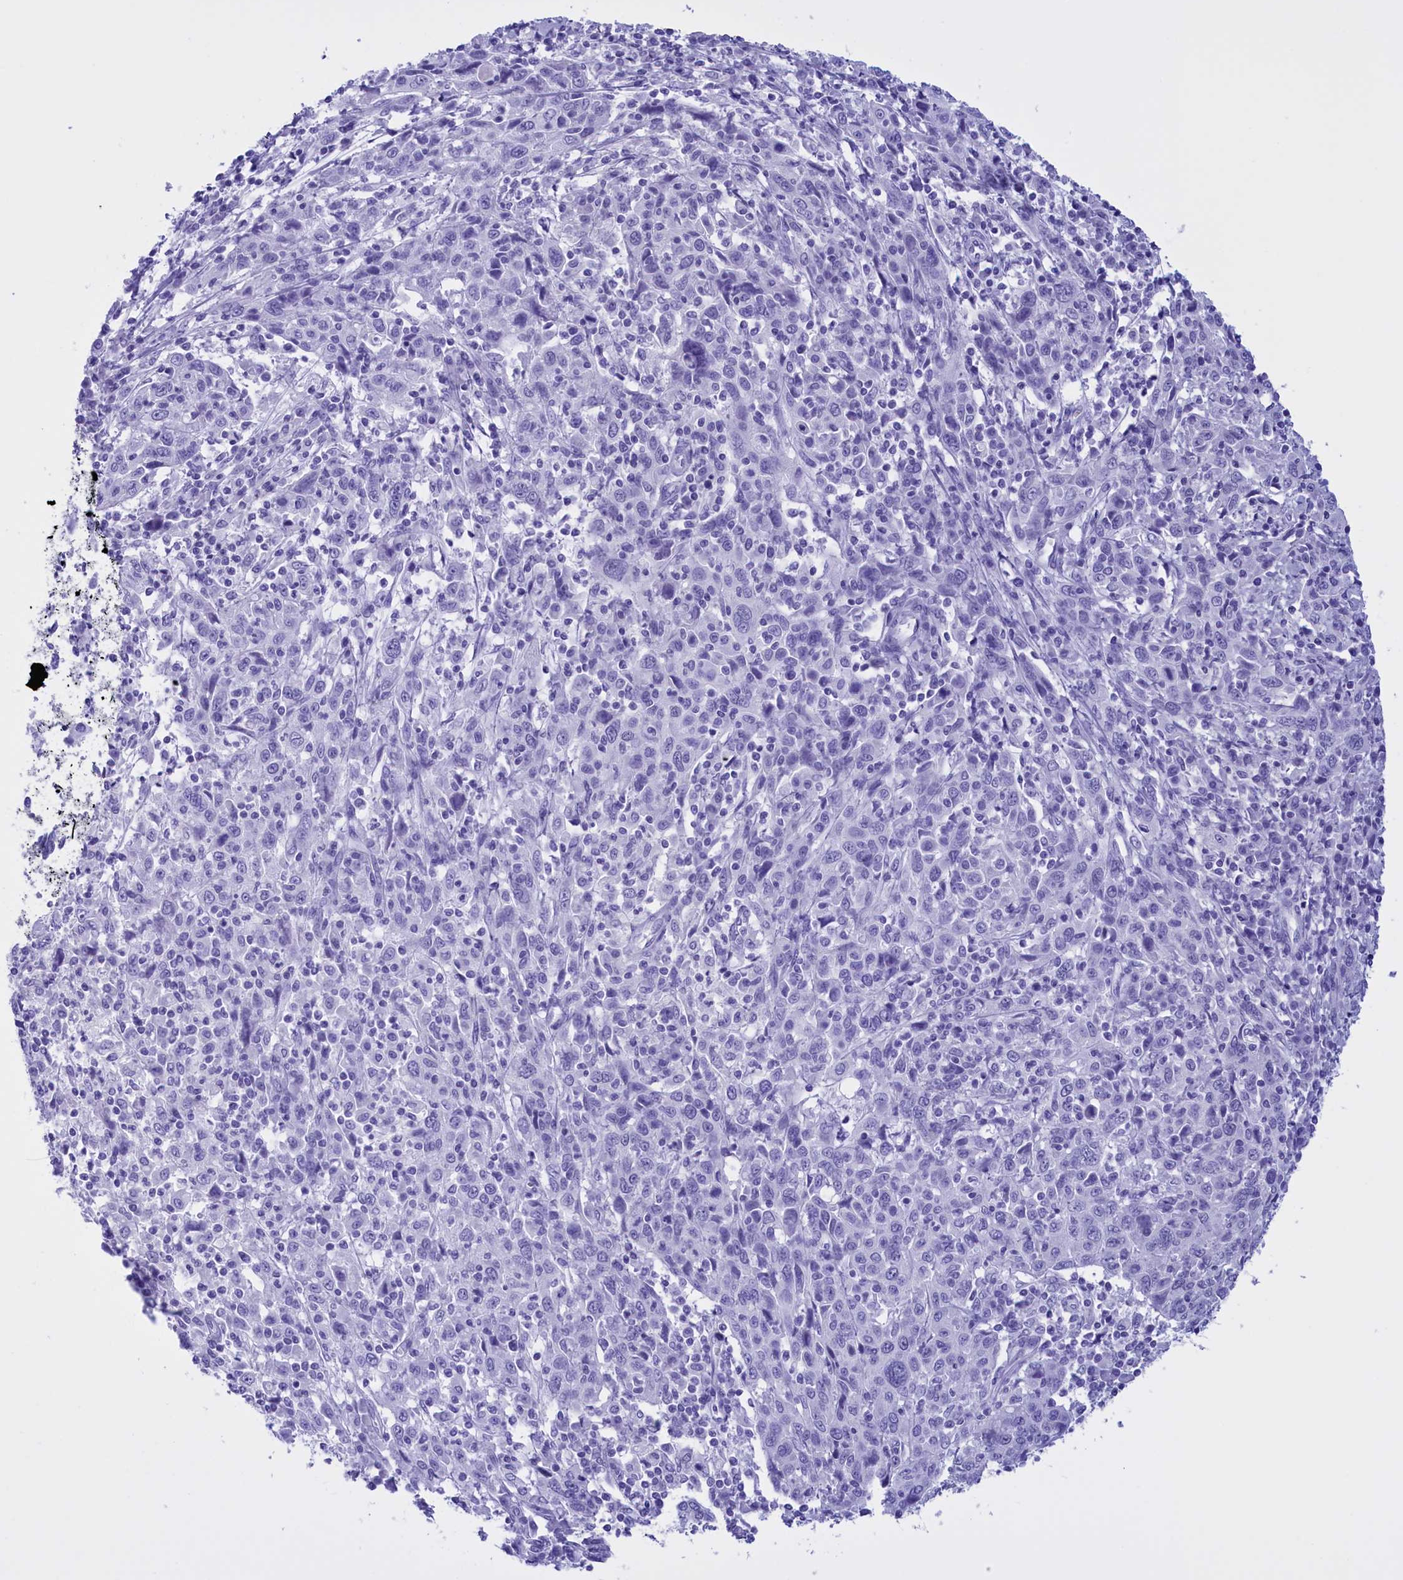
{"staining": {"intensity": "negative", "quantity": "none", "location": "none"}, "tissue": "cervical cancer", "cell_type": "Tumor cells", "image_type": "cancer", "snomed": [{"axis": "morphology", "description": "Squamous cell carcinoma, NOS"}, {"axis": "topography", "description": "Cervix"}], "caption": "A micrograph of cervical cancer stained for a protein displays no brown staining in tumor cells.", "gene": "BRI3", "patient": {"sex": "female", "age": 46}}